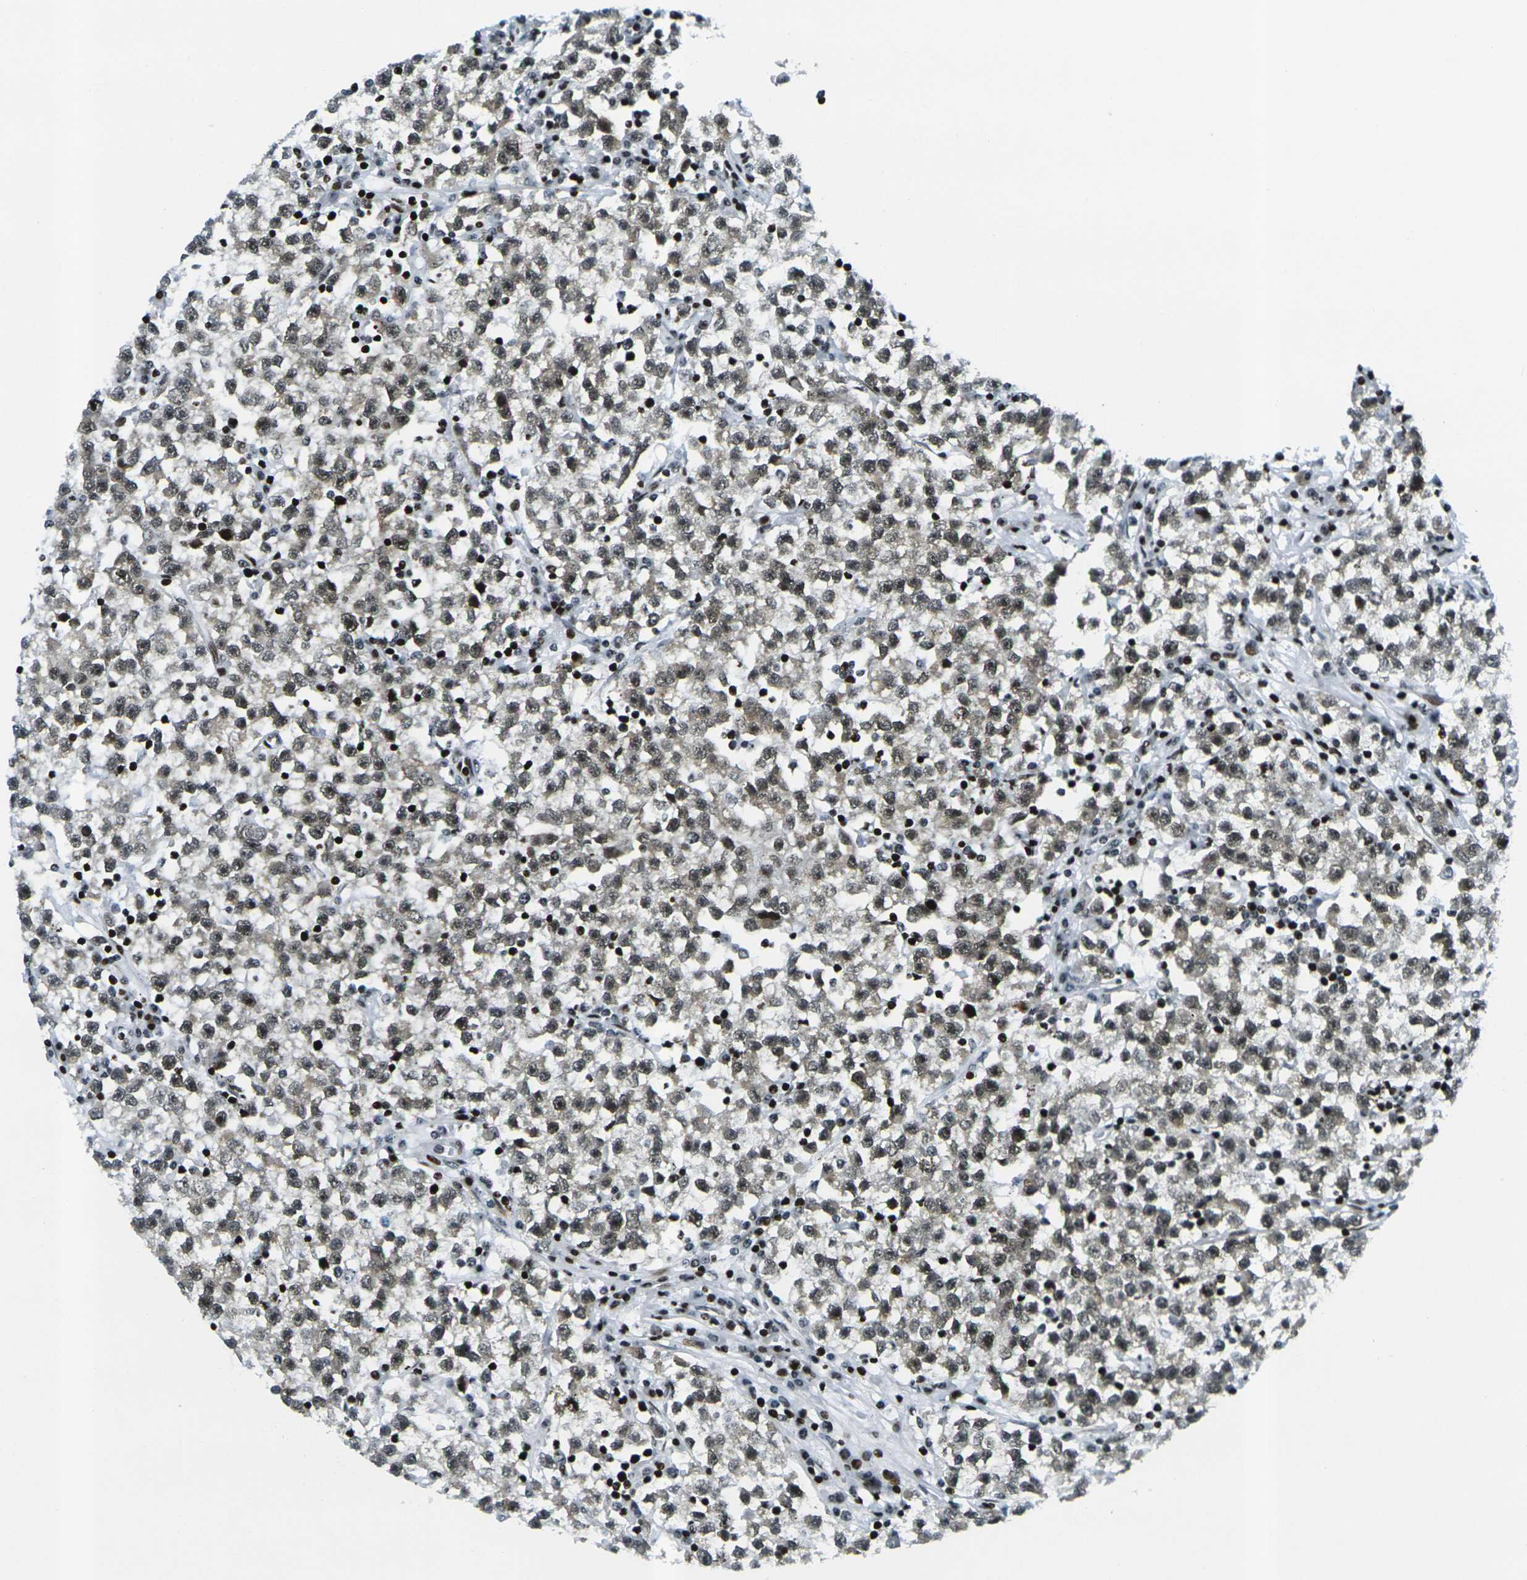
{"staining": {"intensity": "moderate", "quantity": ">75%", "location": "nuclear"}, "tissue": "testis cancer", "cell_type": "Tumor cells", "image_type": "cancer", "snomed": [{"axis": "morphology", "description": "Seminoma, NOS"}, {"axis": "topography", "description": "Testis"}], "caption": "Testis cancer stained for a protein (brown) displays moderate nuclear positive positivity in approximately >75% of tumor cells.", "gene": "H3-3A", "patient": {"sex": "male", "age": 22}}